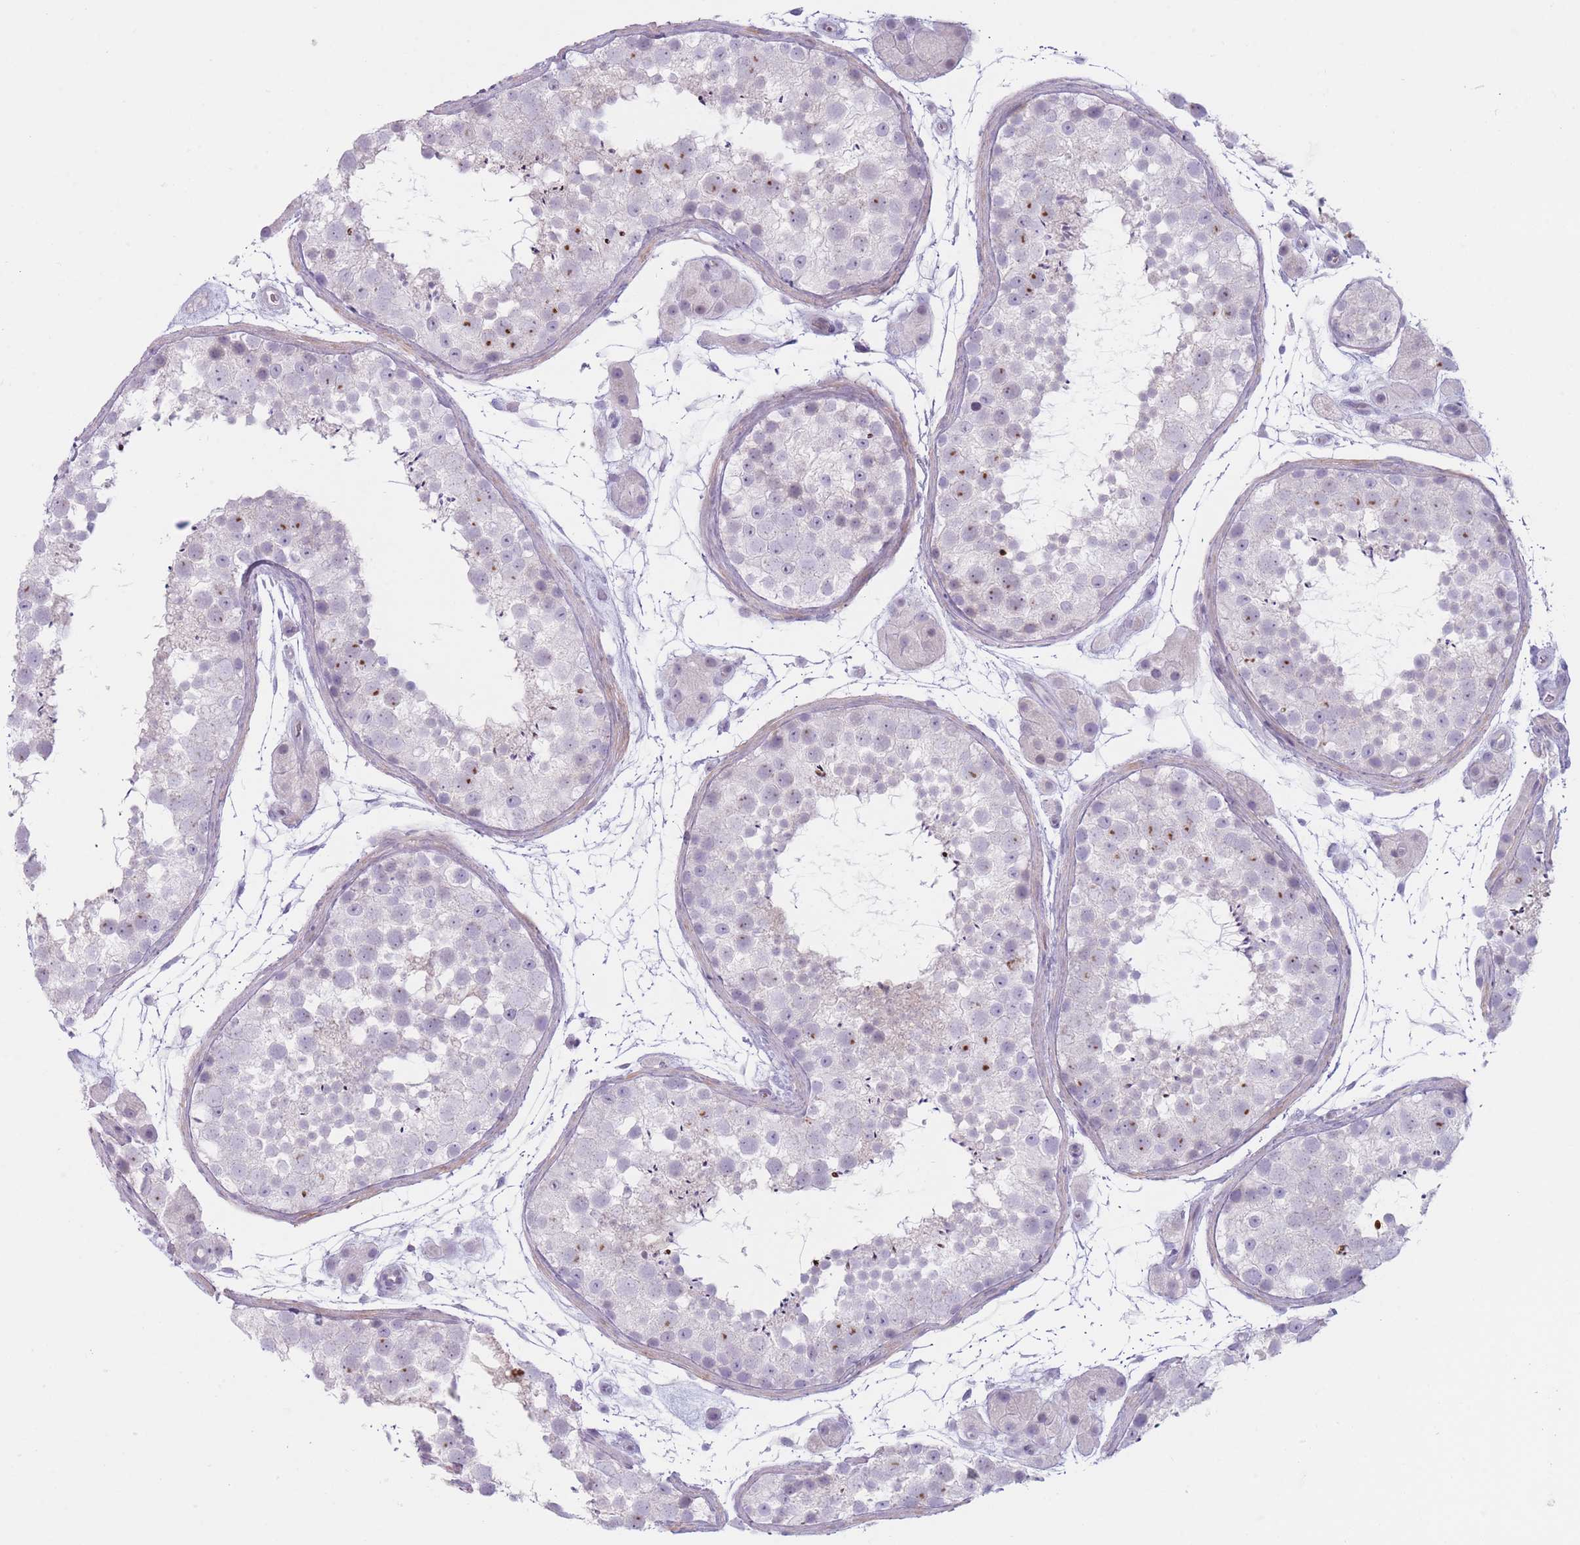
{"staining": {"intensity": "negative", "quantity": "none", "location": "none"}, "tissue": "testis", "cell_type": "Cells in seminiferous ducts", "image_type": "normal", "snomed": [{"axis": "morphology", "description": "Normal tissue, NOS"}, {"axis": "topography", "description": "Testis"}], "caption": "An IHC micrograph of normal testis is shown. There is no staining in cells in seminiferous ducts of testis.", "gene": "PLEKHG2", "patient": {"sex": "male", "age": 41}}